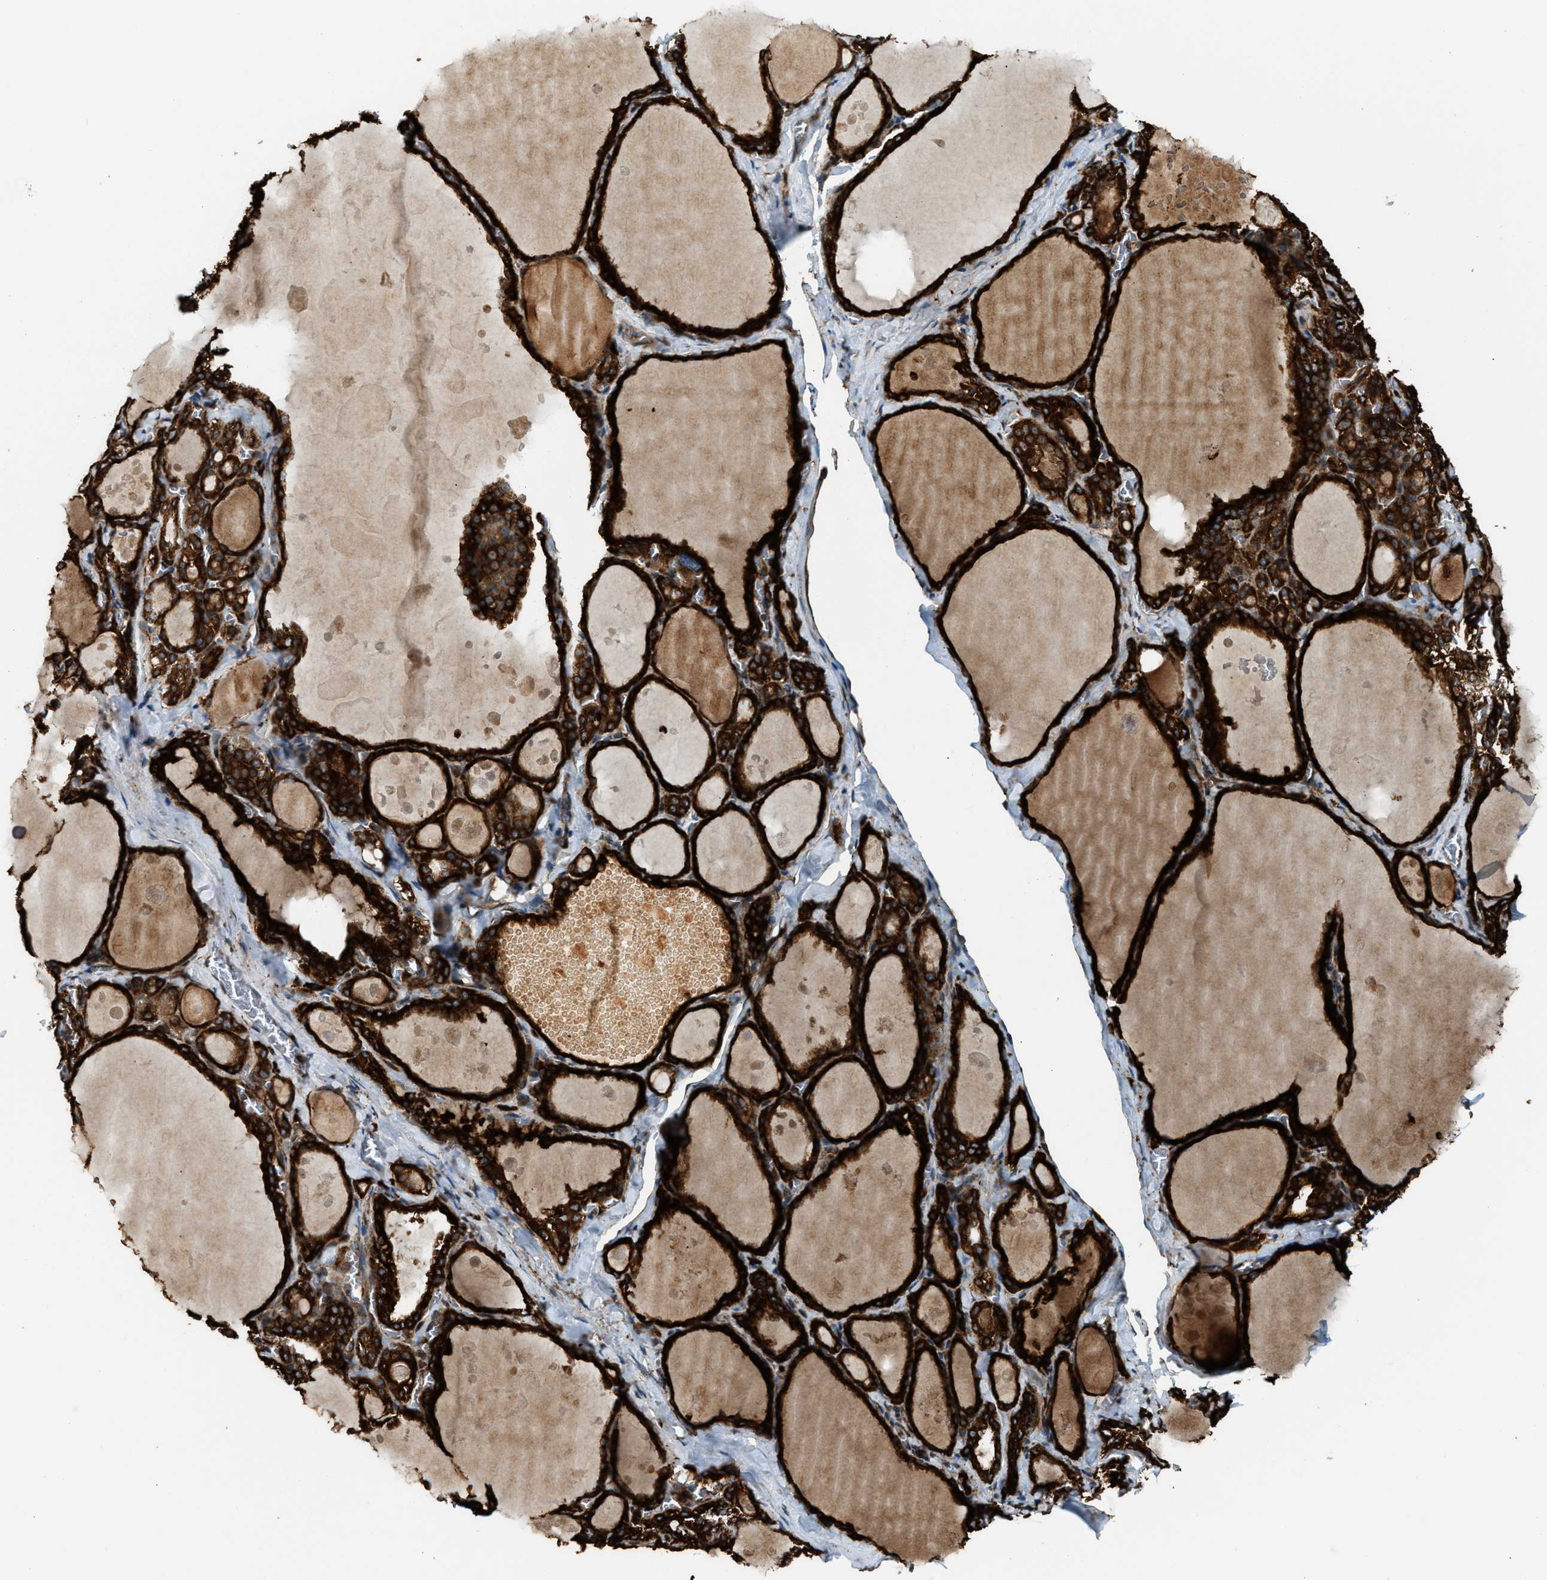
{"staining": {"intensity": "strong", "quantity": ">75%", "location": "cytoplasmic/membranous"}, "tissue": "thyroid gland", "cell_type": "Glandular cells", "image_type": "normal", "snomed": [{"axis": "morphology", "description": "Normal tissue, NOS"}, {"axis": "topography", "description": "Thyroid gland"}], "caption": "Human thyroid gland stained for a protein (brown) demonstrates strong cytoplasmic/membranous positive staining in about >75% of glandular cells.", "gene": "BAIAP2L1", "patient": {"sex": "male", "age": 56}}